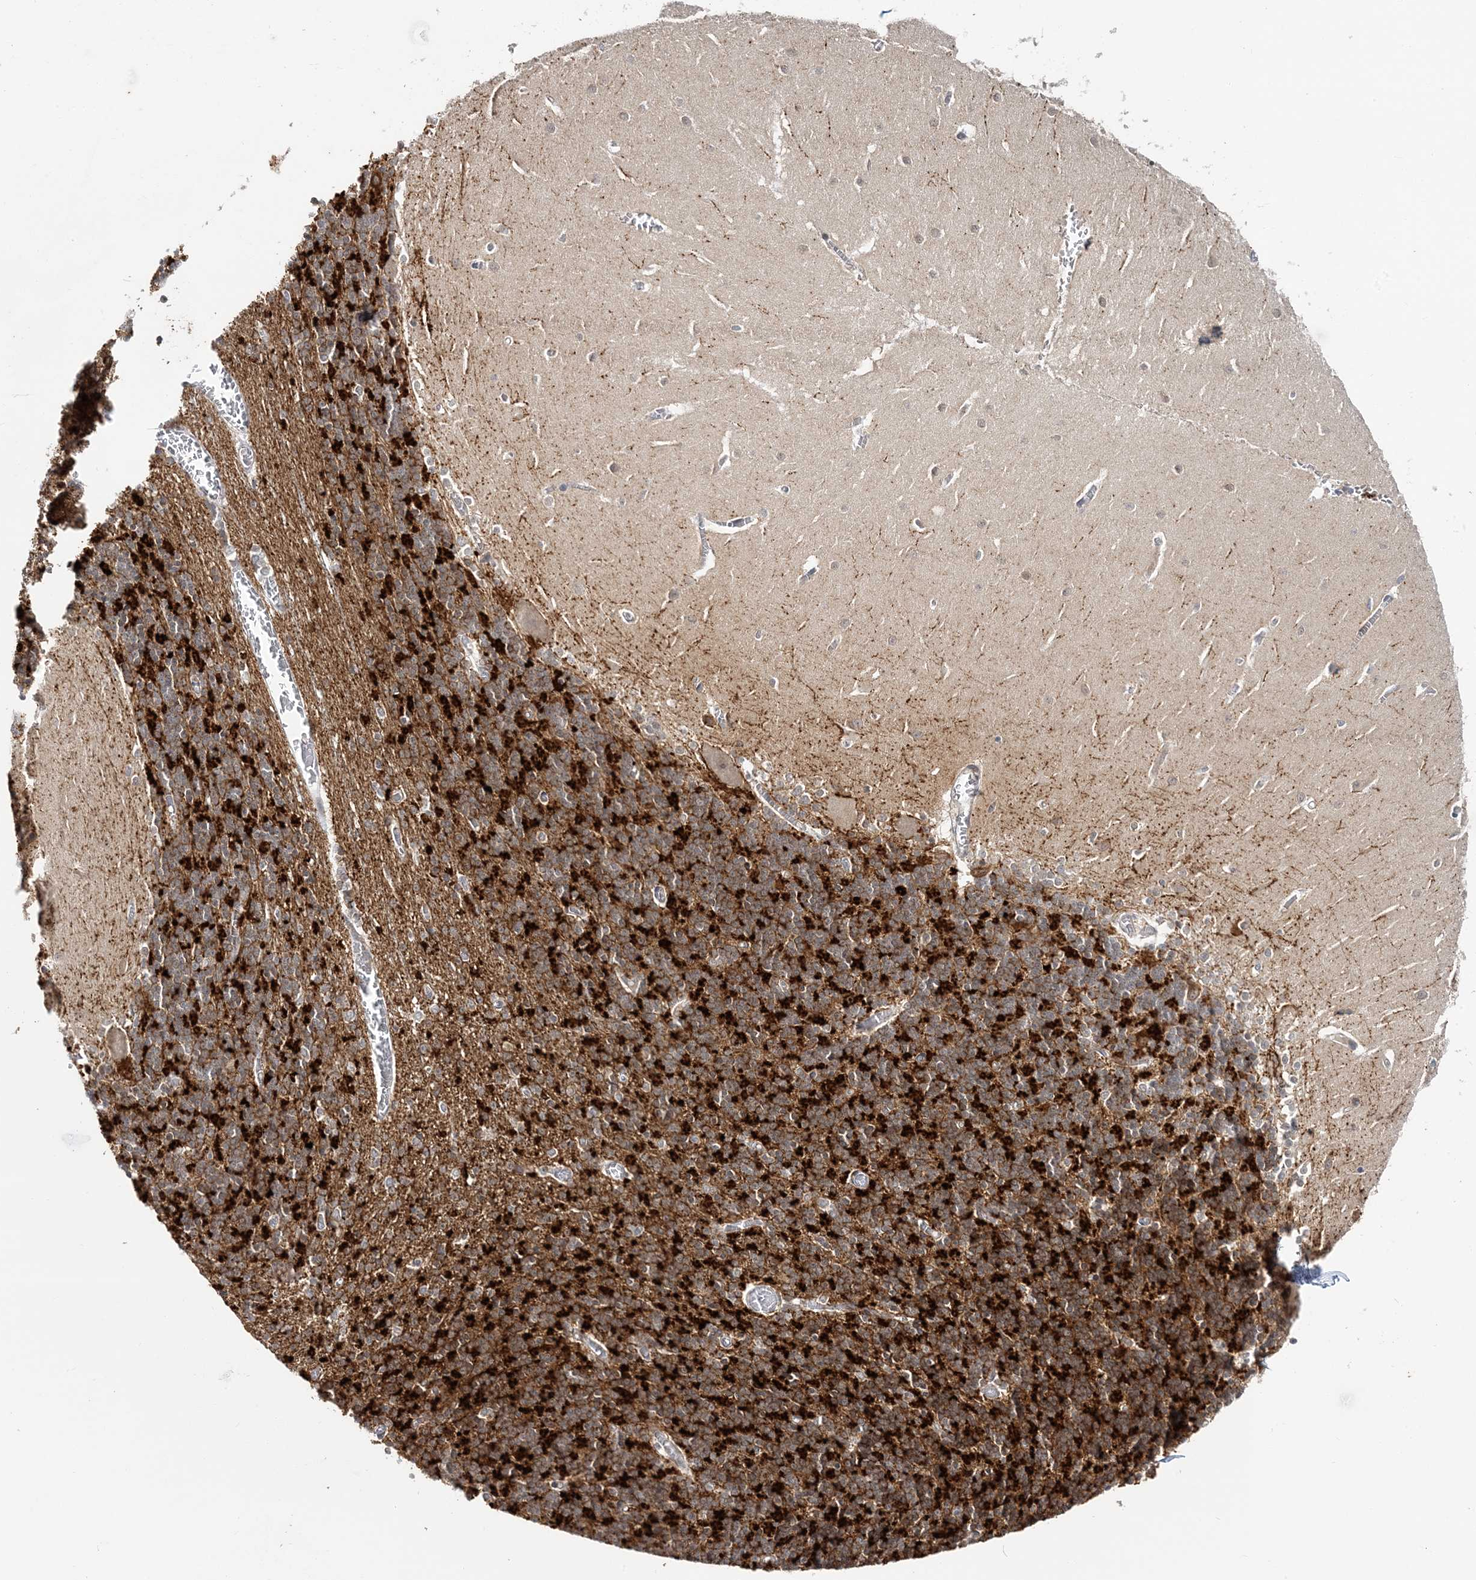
{"staining": {"intensity": "moderate", "quantity": "25%-75%", "location": "cytoplasmic/membranous"}, "tissue": "cerebellum", "cell_type": "Cells in granular layer", "image_type": "normal", "snomed": [{"axis": "morphology", "description": "Normal tissue, NOS"}, {"axis": "topography", "description": "Cerebellum"}], "caption": "Immunohistochemical staining of normal cerebellum reveals moderate cytoplasmic/membranous protein positivity in approximately 25%-75% of cells in granular layer. (IHC, brightfield microscopy, high magnification).", "gene": "LEXM", "patient": {"sex": "male", "age": 57}}